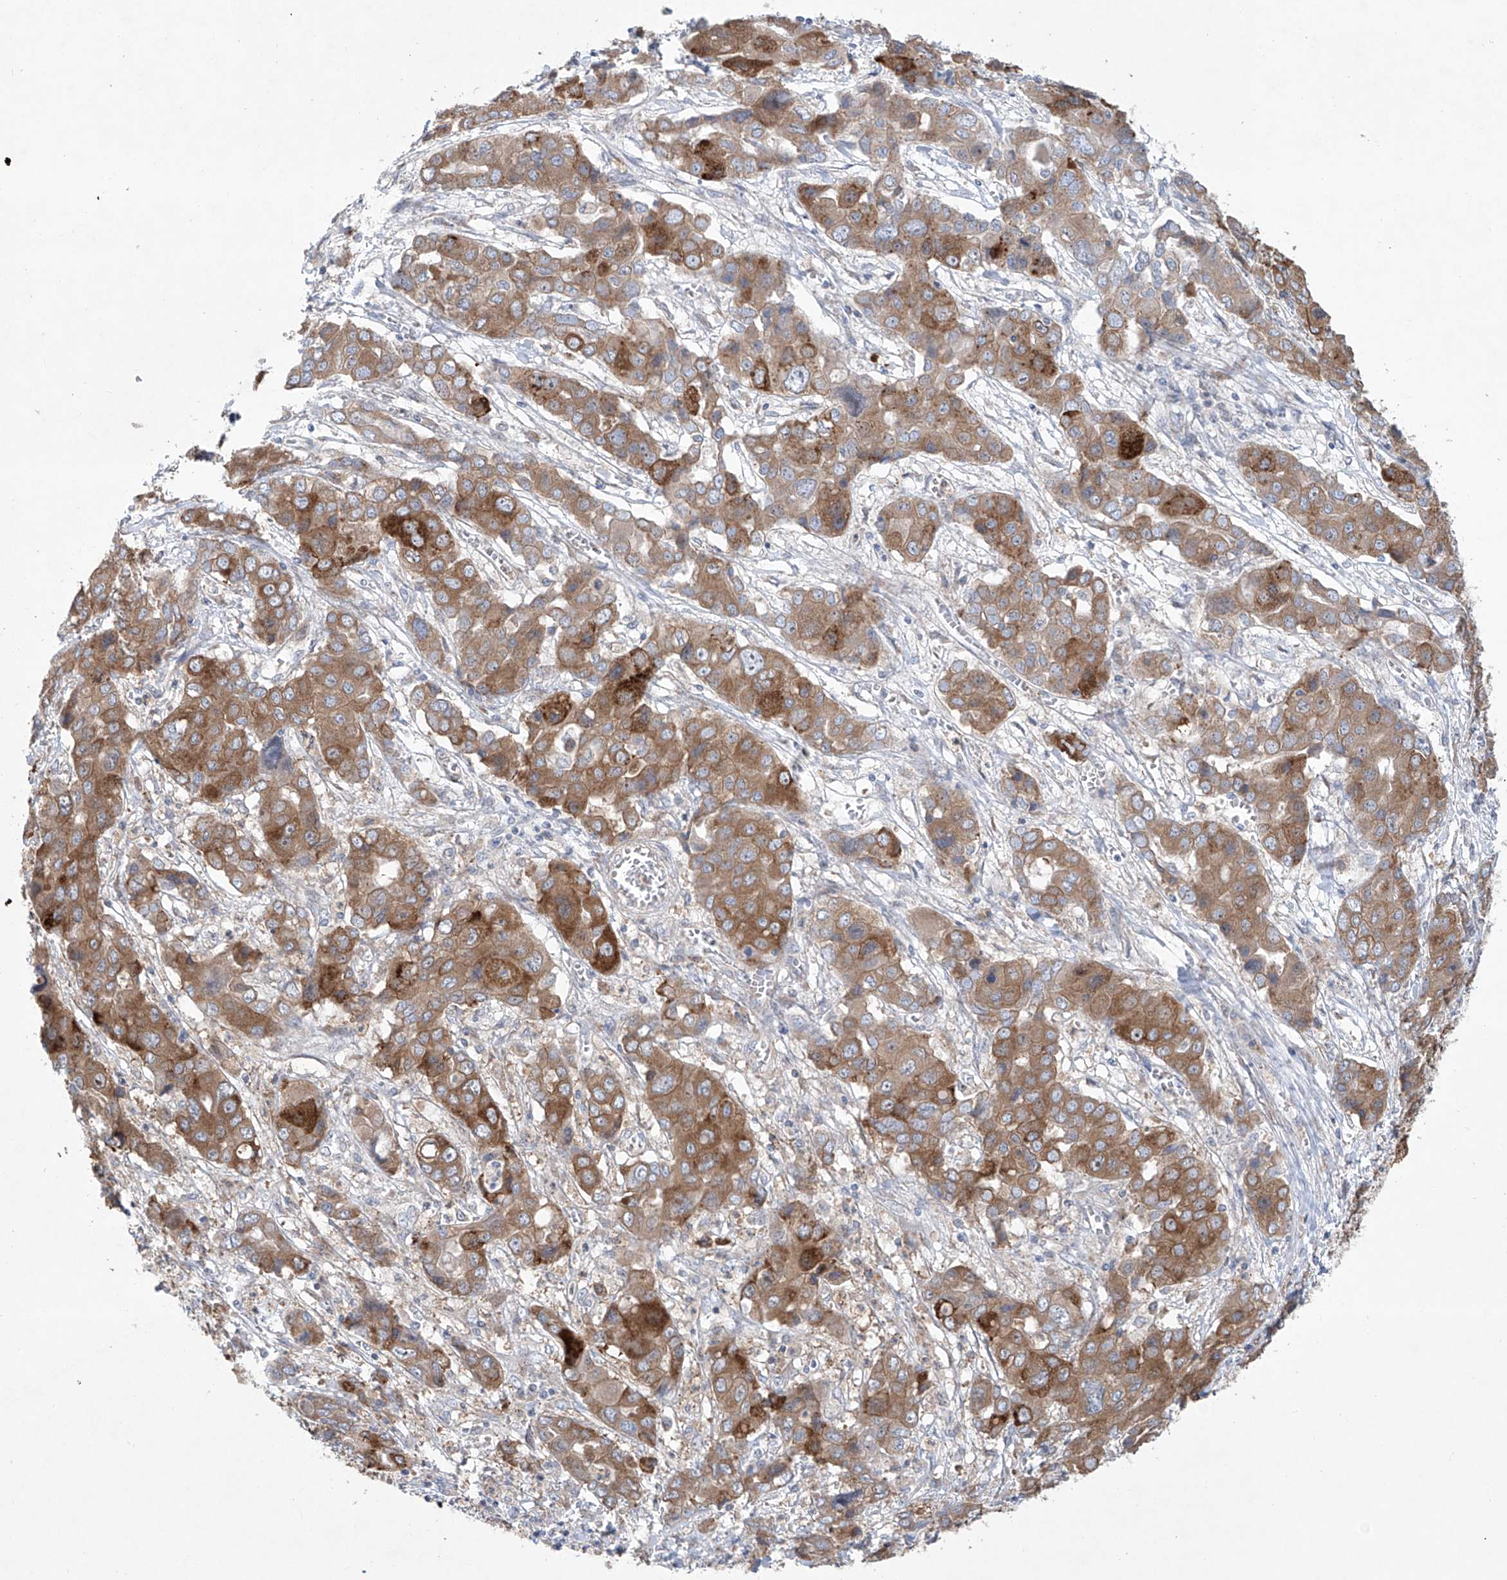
{"staining": {"intensity": "moderate", "quantity": ">75%", "location": "cytoplasmic/membranous"}, "tissue": "liver cancer", "cell_type": "Tumor cells", "image_type": "cancer", "snomed": [{"axis": "morphology", "description": "Cholangiocarcinoma"}, {"axis": "topography", "description": "Liver"}], "caption": "Protein expression analysis of human cholangiocarcinoma (liver) reveals moderate cytoplasmic/membranous expression in about >75% of tumor cells.", "gene": "KLC4", "patient": {"sex": "male", "age": 67}}